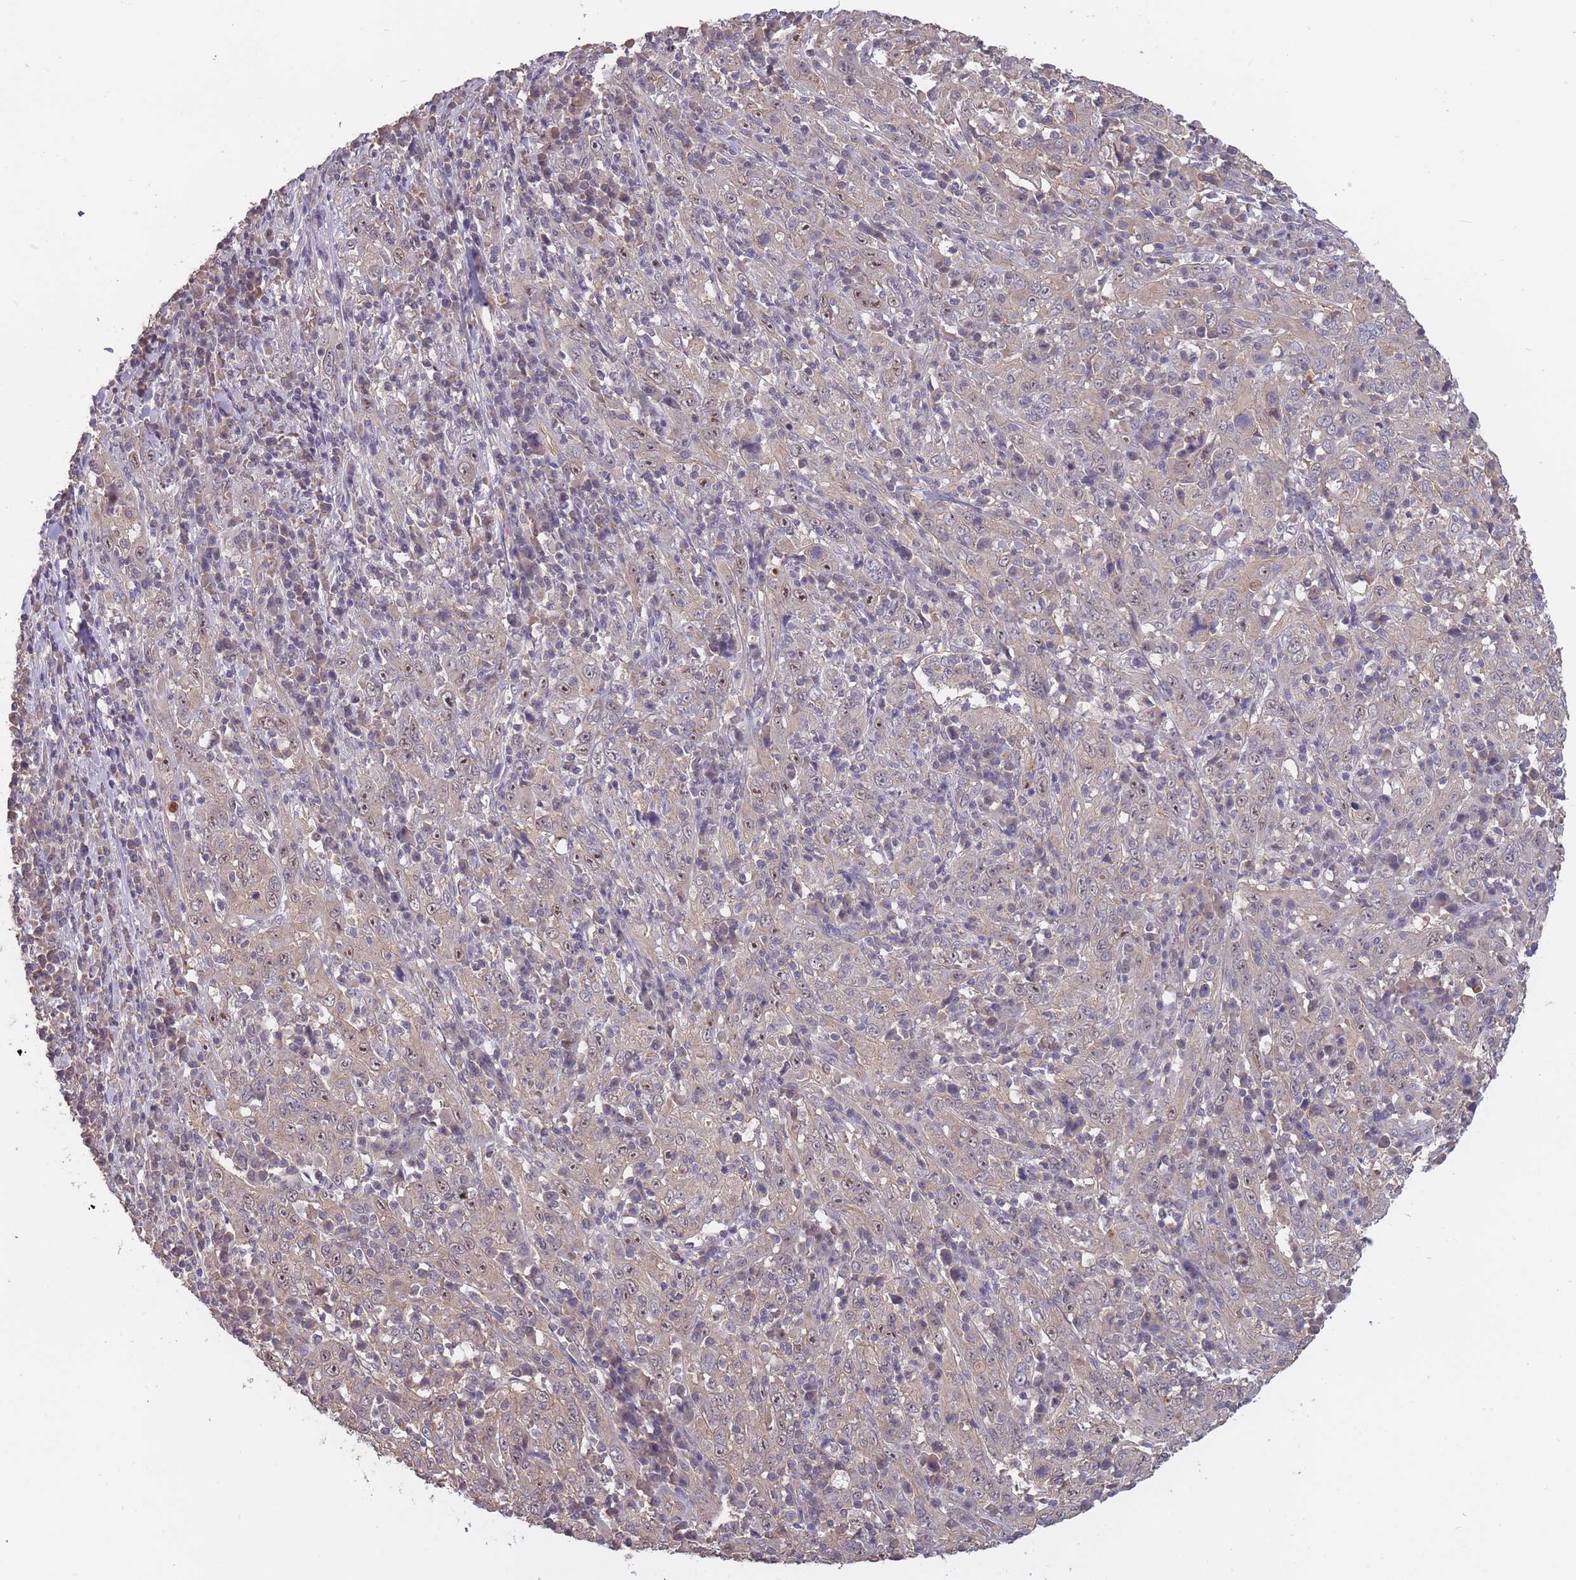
{"staining": {"intensity": "moderate", "quantity": "<25%", "location": "nuclear"}, "tissue": "cervical cancer", "cell_type": "Tumor cells", "image_type": "cancer", "snomed": [{"axis": "morphology", "description": "Squamous cell carcinoma, NOS"}, {"axis": "topography", "description": "Cervix"}], "caption": "IHC histopathology image of human cervical cancer stained for a protein (brown), which displays low levels of moderate nuclear positivity in about <25% of tumor cells.", "gene": "KIAA1755", "patient": {"sex": "female", "age": 46}}